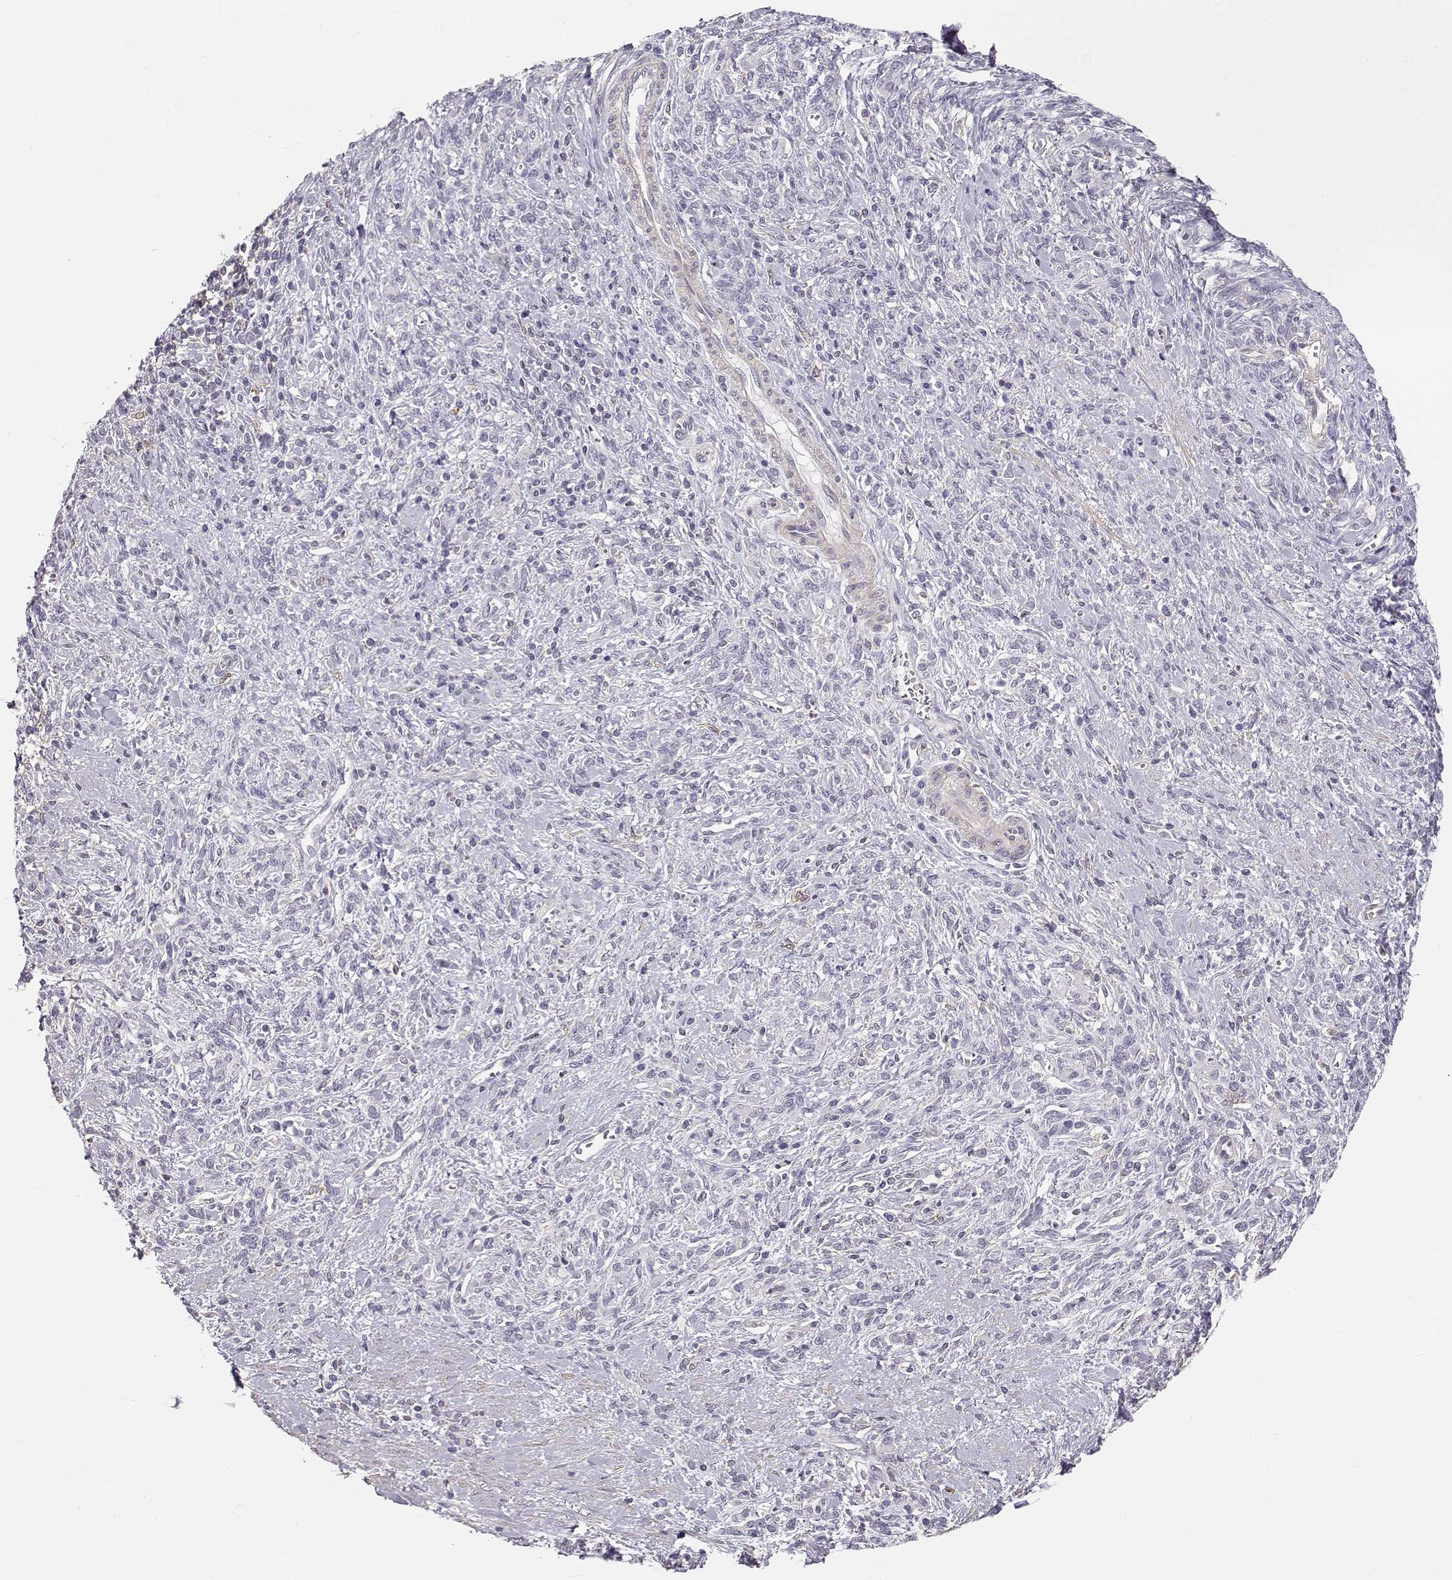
{"staining": {"intensity": "negative", "quantity": "none", "location": "none"}, "tissue": "stomach cancer", "cell_type": "Tumor cells", "image_type": "cancer", "snomed": [{"axis": "morphology", "description": "Adenocarcinoma, NOS"}, {"axis": "topography", "description": "Stomach"}], "caption": "There is no significant positivity in tumor cells of stomach cancer (adenocarcinoma).", "gene": "DAPL1", "patient": {"sex": "female", "age": 57}}